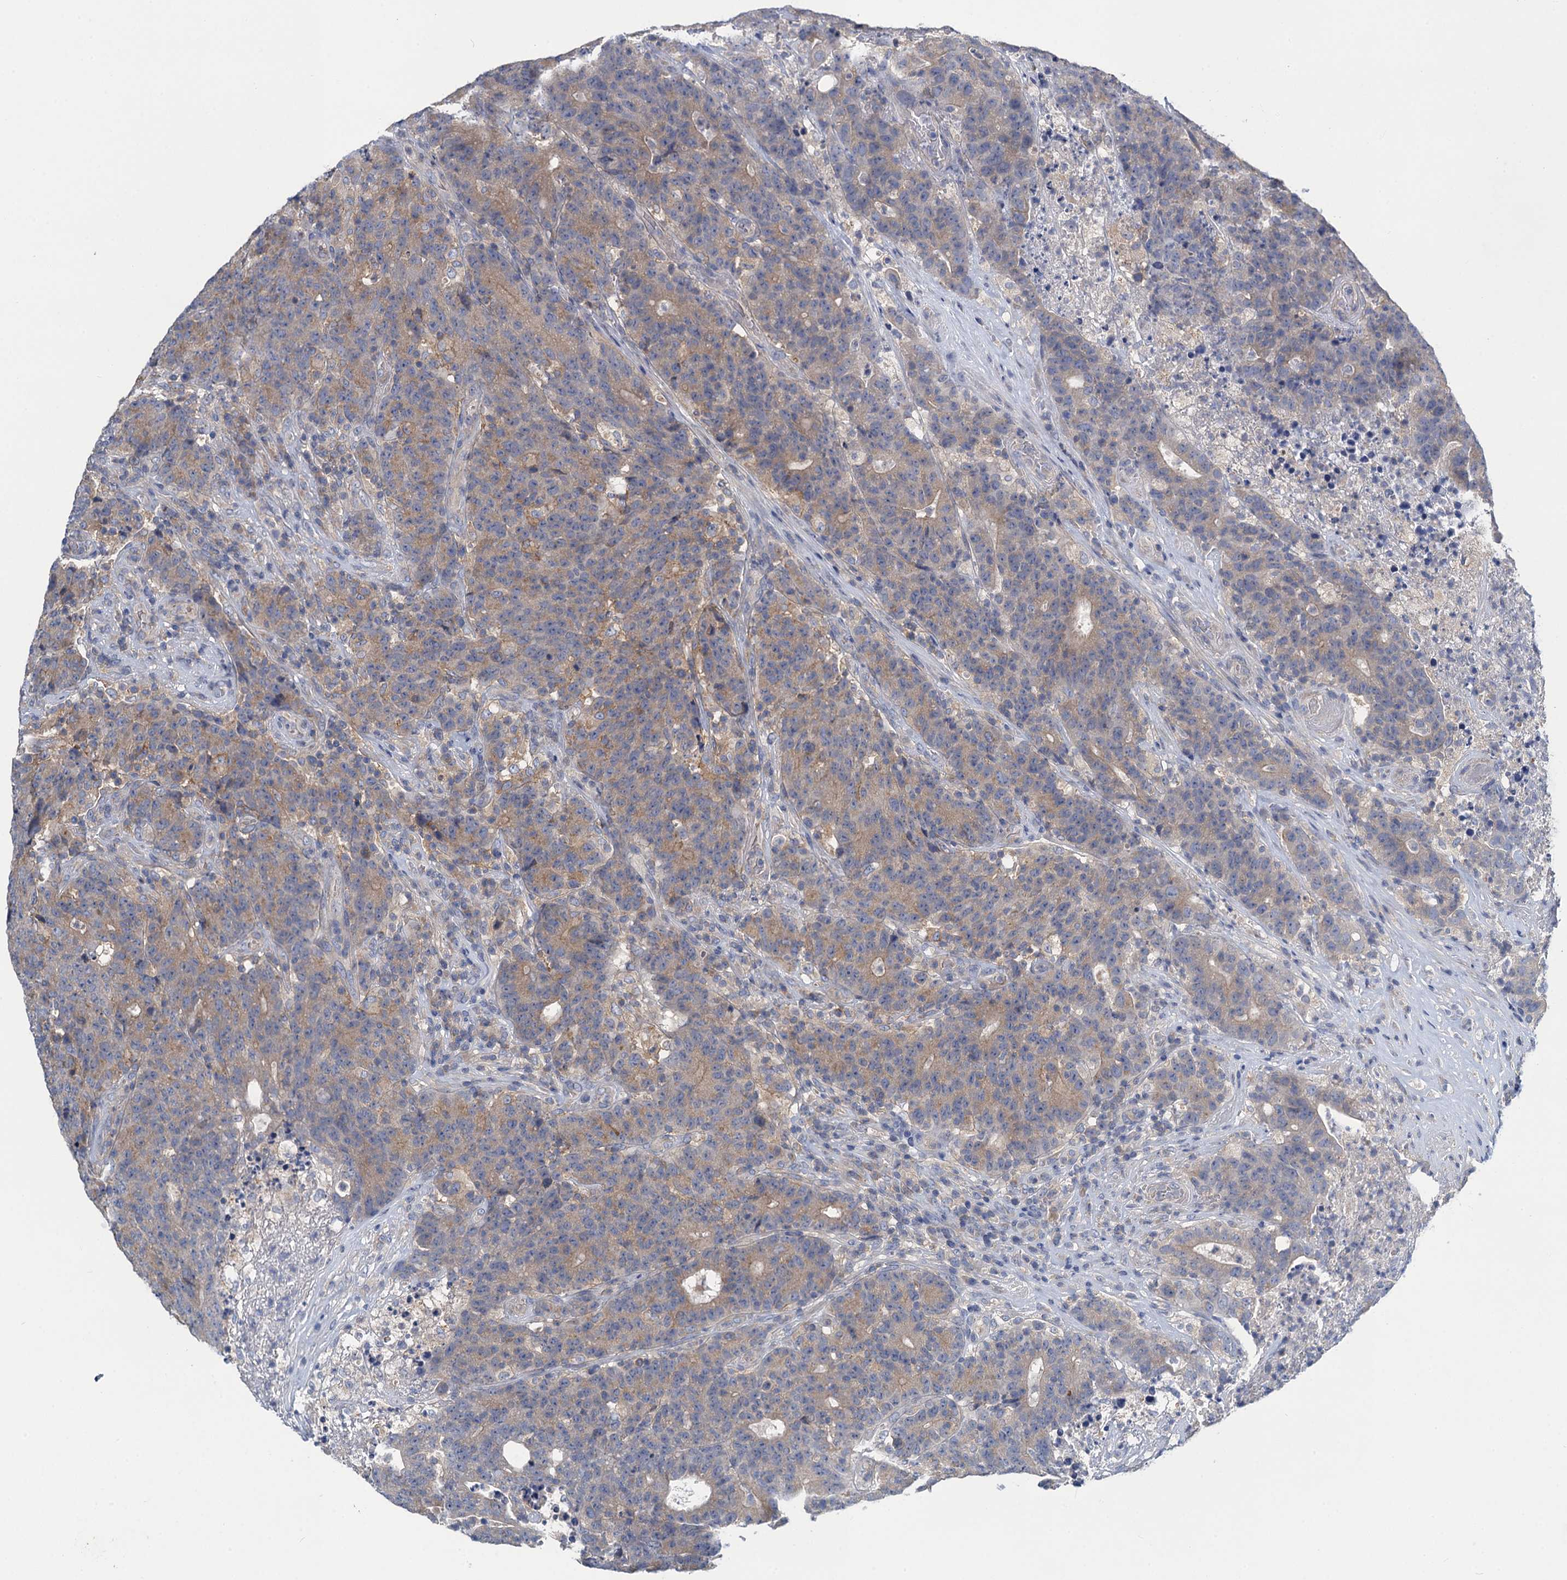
{"staining": {"intensity": "weak", "quantity": "25%-75%", "location": "cytoplasmic/membranous"}, "tissue": "colorectal cancer", "cell_type": "Tumor cells", "image_type": "cancer", "snomed": [{"axis": "morphology", "description": "Adenocarcinoma, NOS"}, {"axis": "topography", "description": "Colon"}], "caption": "Protein staining of adenocarcinoma (colorectal) tissue shows weak cytoplasmic/membranous expression in about 25%-75% of tumor cells. (DAB IHC with brightfield microscopy, high magnification).", "gene": "SNAP29", "patient": {"sex": "female", "age": 75}}